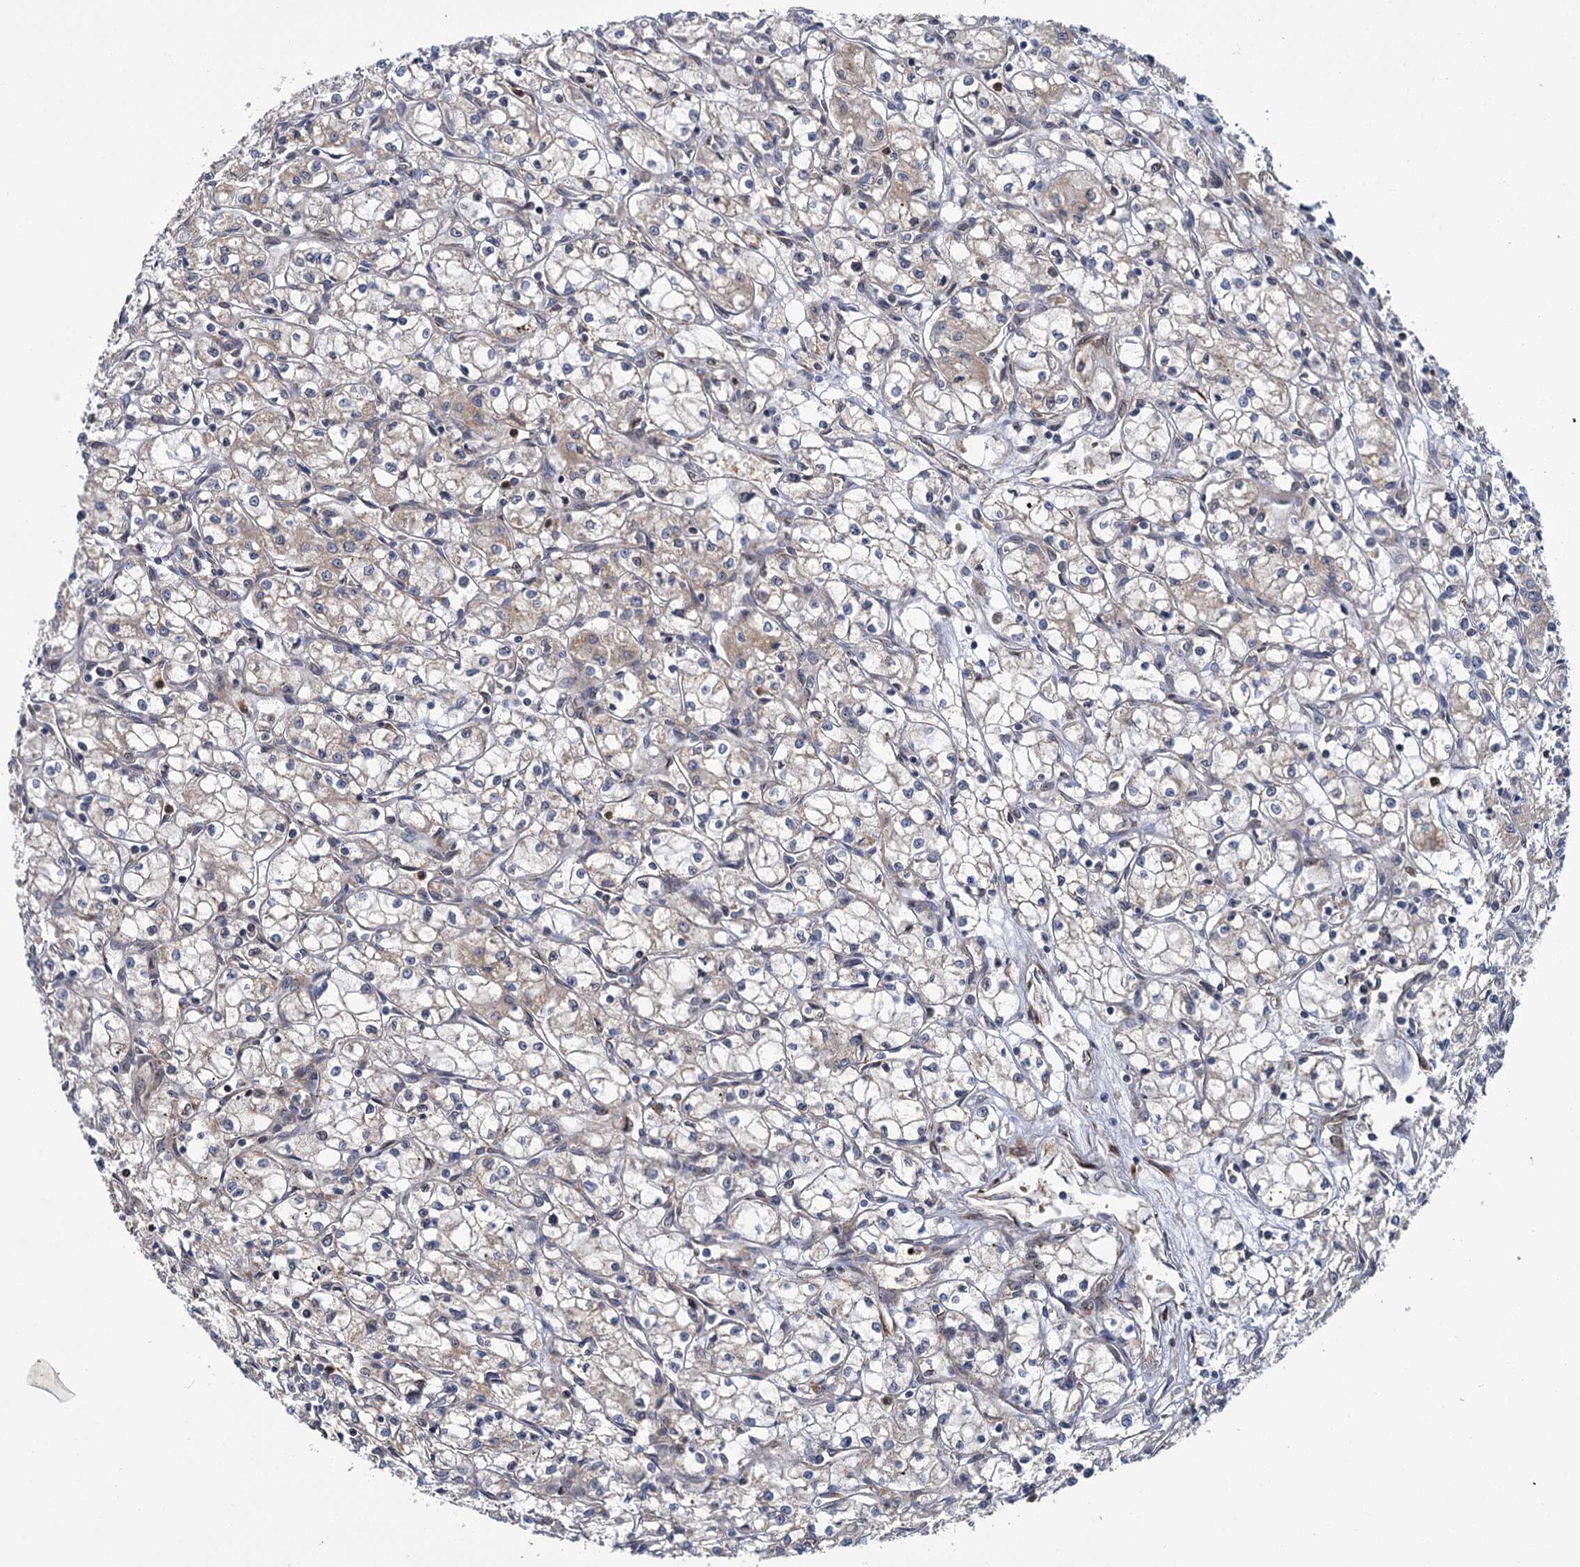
{"staining": {"intensity": "negative", "quantity": "none", "location": "none"}, "tissue": "renal cancer", "cell_type": "Tumor cells", "image_type": "cancer", "snomed": [{"axis": "morphology", "description": "Adenocarcinoma, NOS"}, {"axis": "topography", "description": "Kidney"}], "caption": "The photomicrograph exhibits no significant staining in tumor cells of adenocarcinoma (renal).", "gene": "APBA2", "patient": {"sex": "male", "age": 59}}